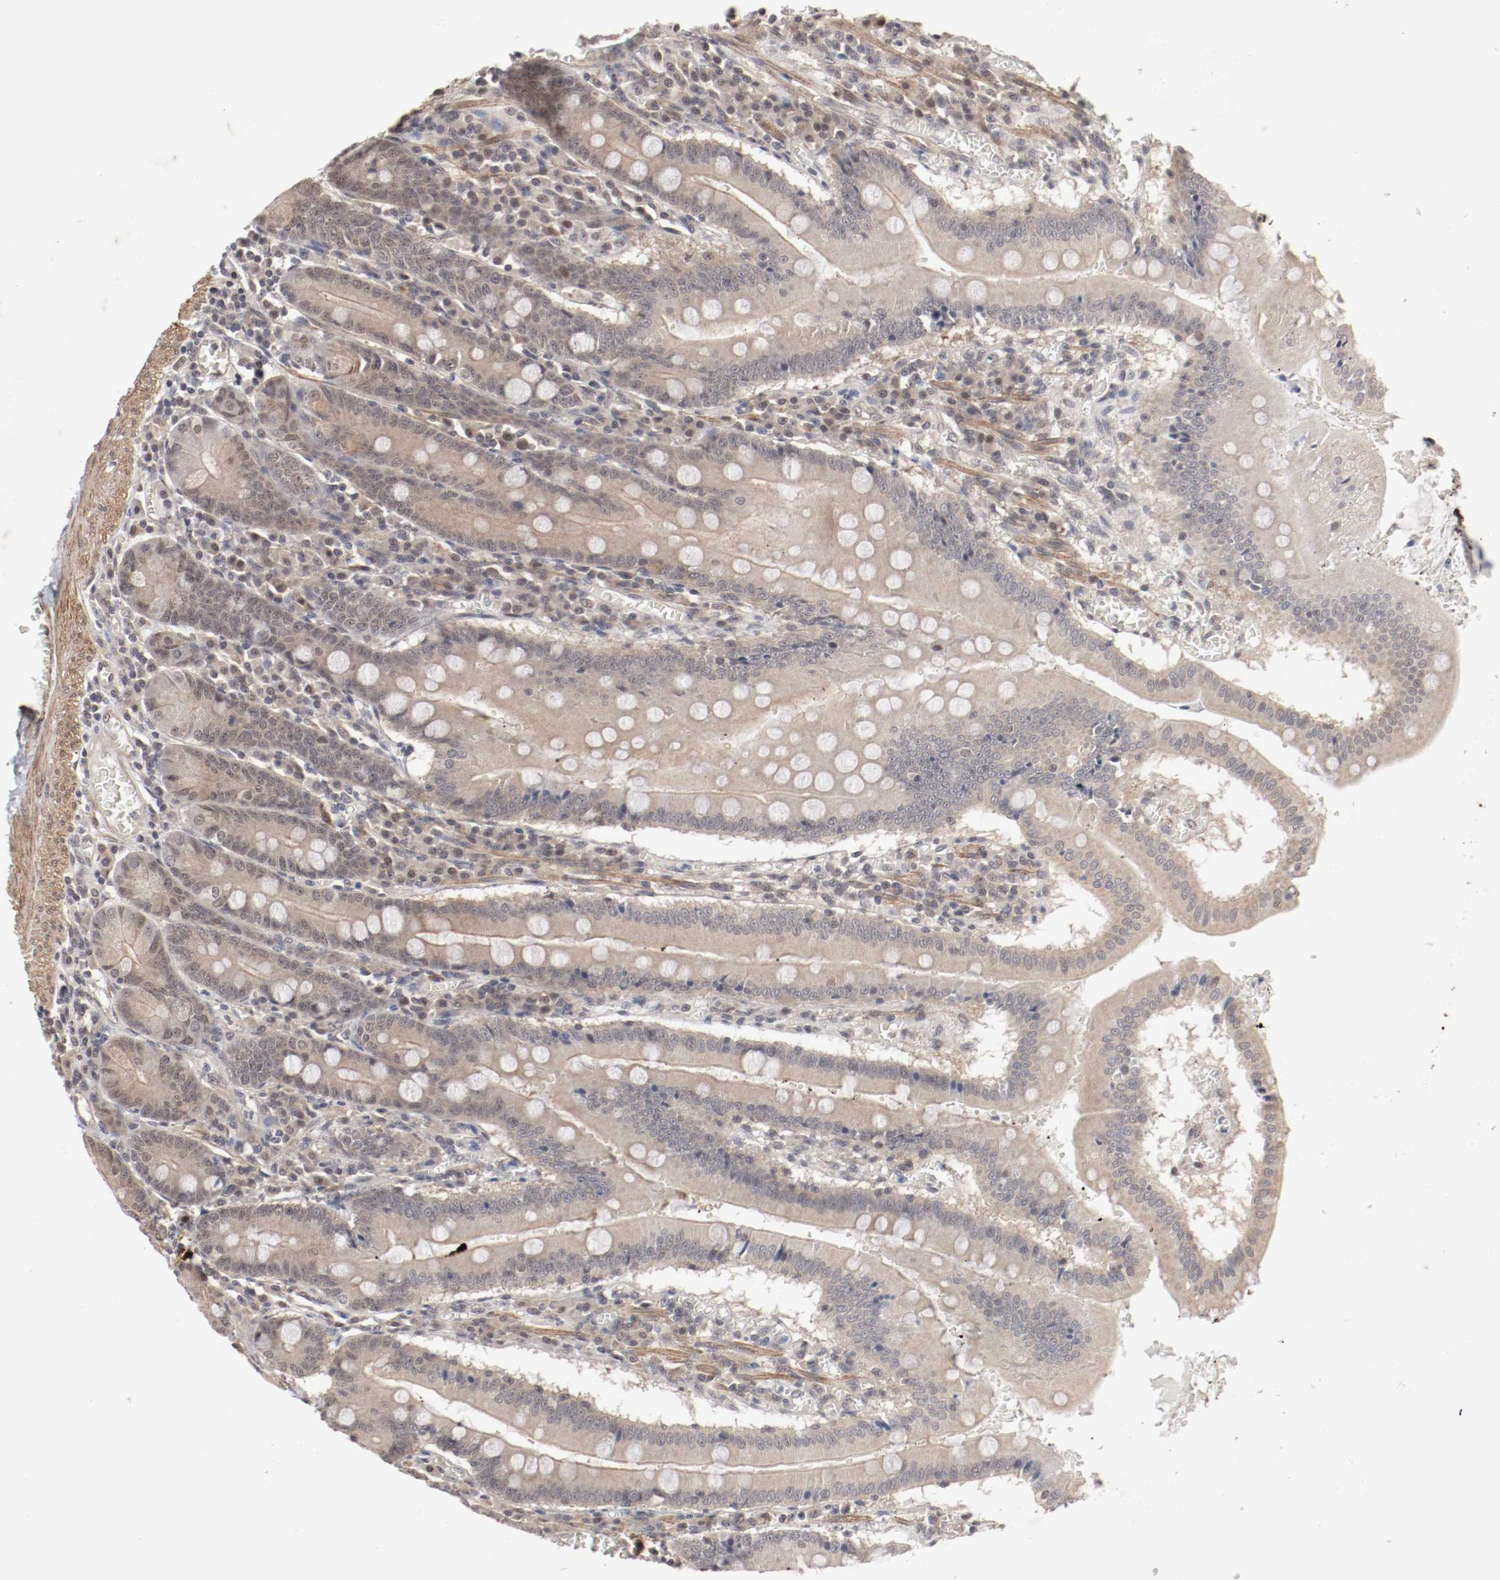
{"staining": {"intensity": "weak", "quantity": ">75%", "location": "cytoplasmic/membranous,nuclear"}, "tissue": "small intestine", "cell_type": "Glandular cells", "image_type": "normal", "snomed": [{"axis": "morphology", "description": "Normal tissue, NOS"}, {"axis": "topography", "description": "Small intestine"}], "caption": "This photomicrograph demonstrates immunohistochemistry (IHC) staining of unremarkable small intestine, with low weak cytoplasmic/membranous,nuclear staining in approximately >75% of glandular cells.", "gene": "CSNK2B", "patient": {"sex": "male", "age": 71}}